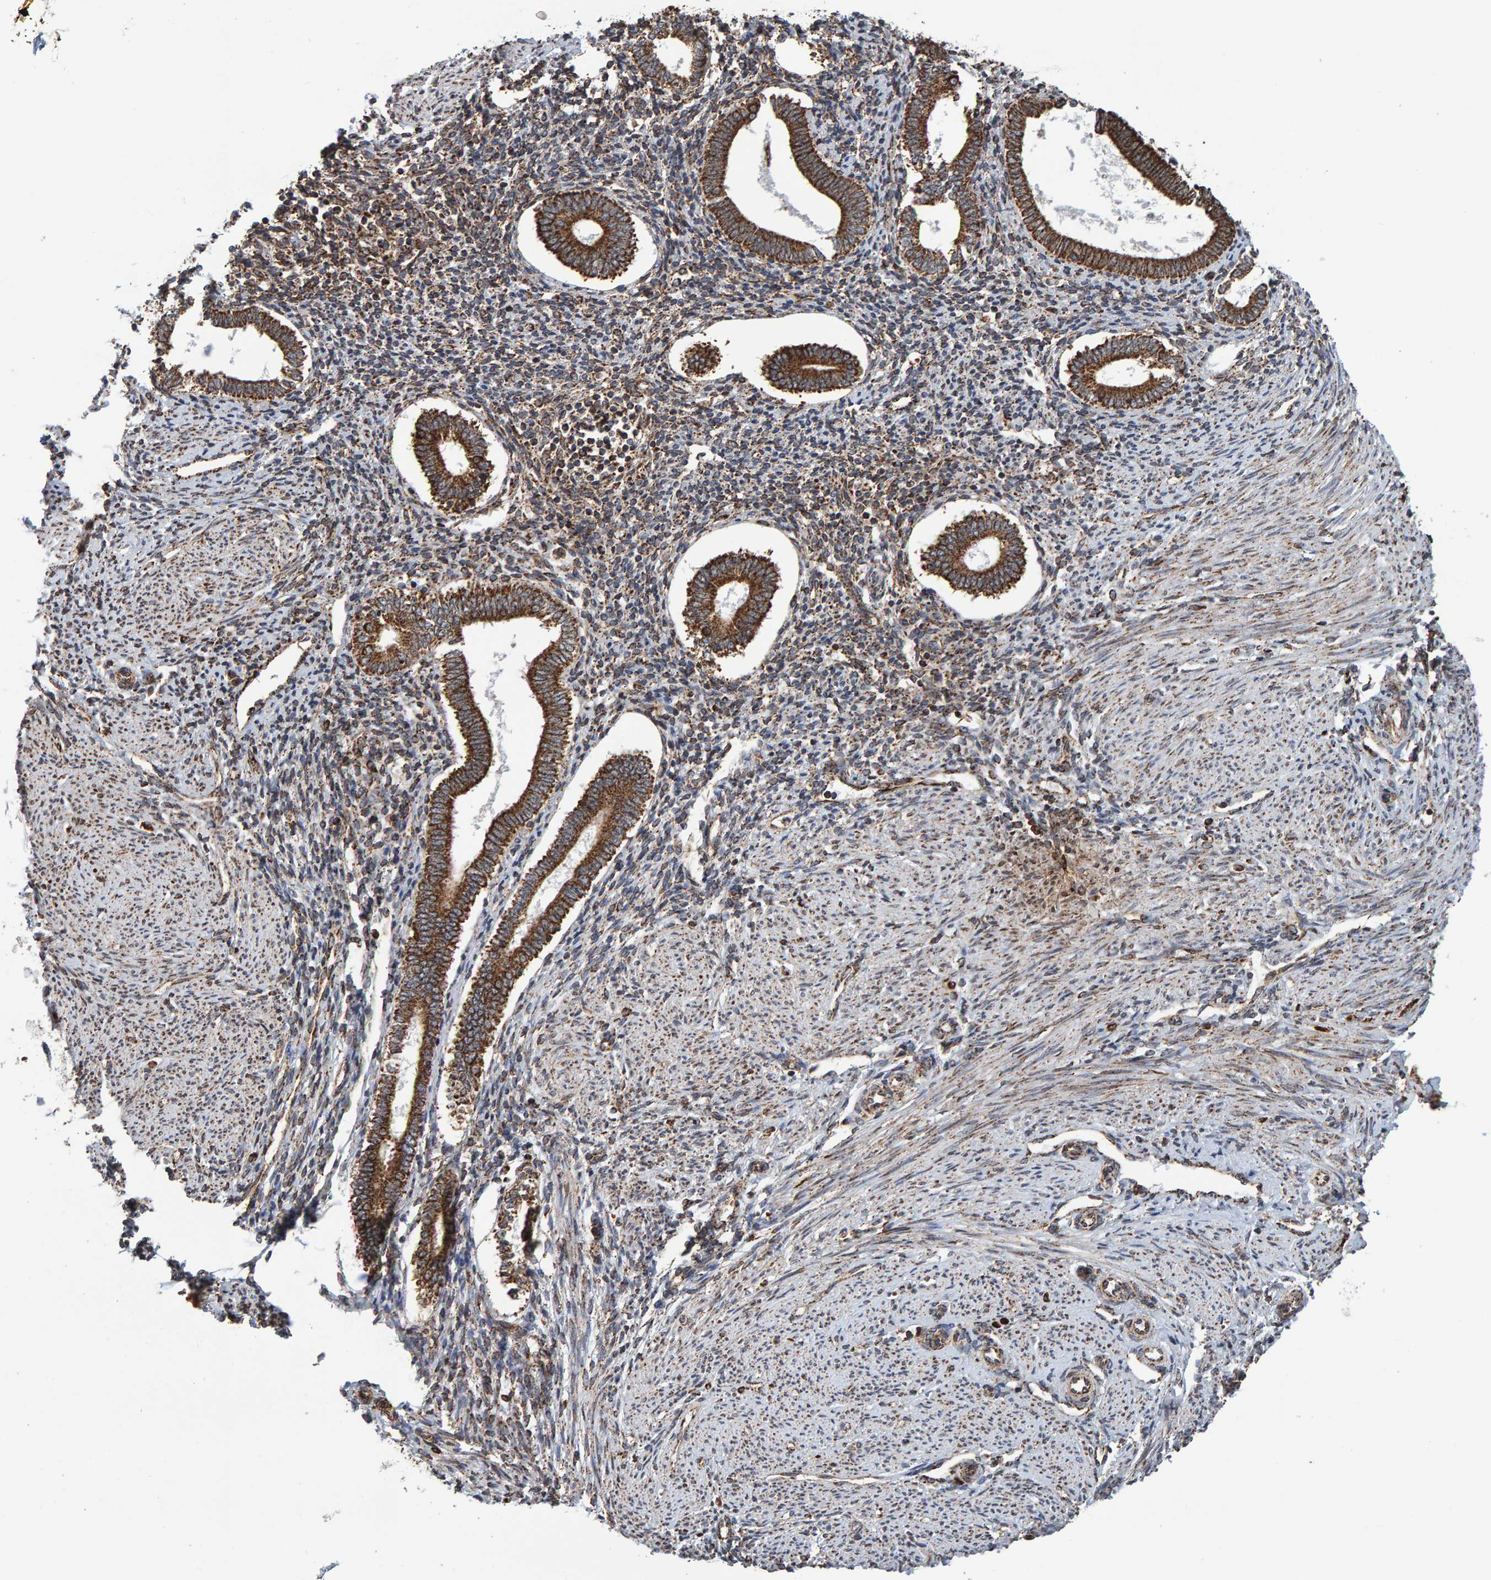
{"staining": {"intensity": "moderate", "quantity": ">75%", "location": "cytoplasmic/membranous"}, "tissue": "endometrium", "cell_type": "Cells in endometrial stroma", "image_type": "normal", "snomed": [{"axis": "morphology", "description": "Normal tissue, NOS"}, {"axis": "topography", "description": "Endometrium"}], "caption": "IHC image of unremarkable endometrium: endometrium stained using IHC demonstrates medium levels of moderate protein expression localized specifically in the cytoplasmic/membranous of cells in endometrial stroma, appearing as a cytoplasmic/membranous brown color.", "gene": "MRPL45", "patient": {"sex": "female", "age": 42}}